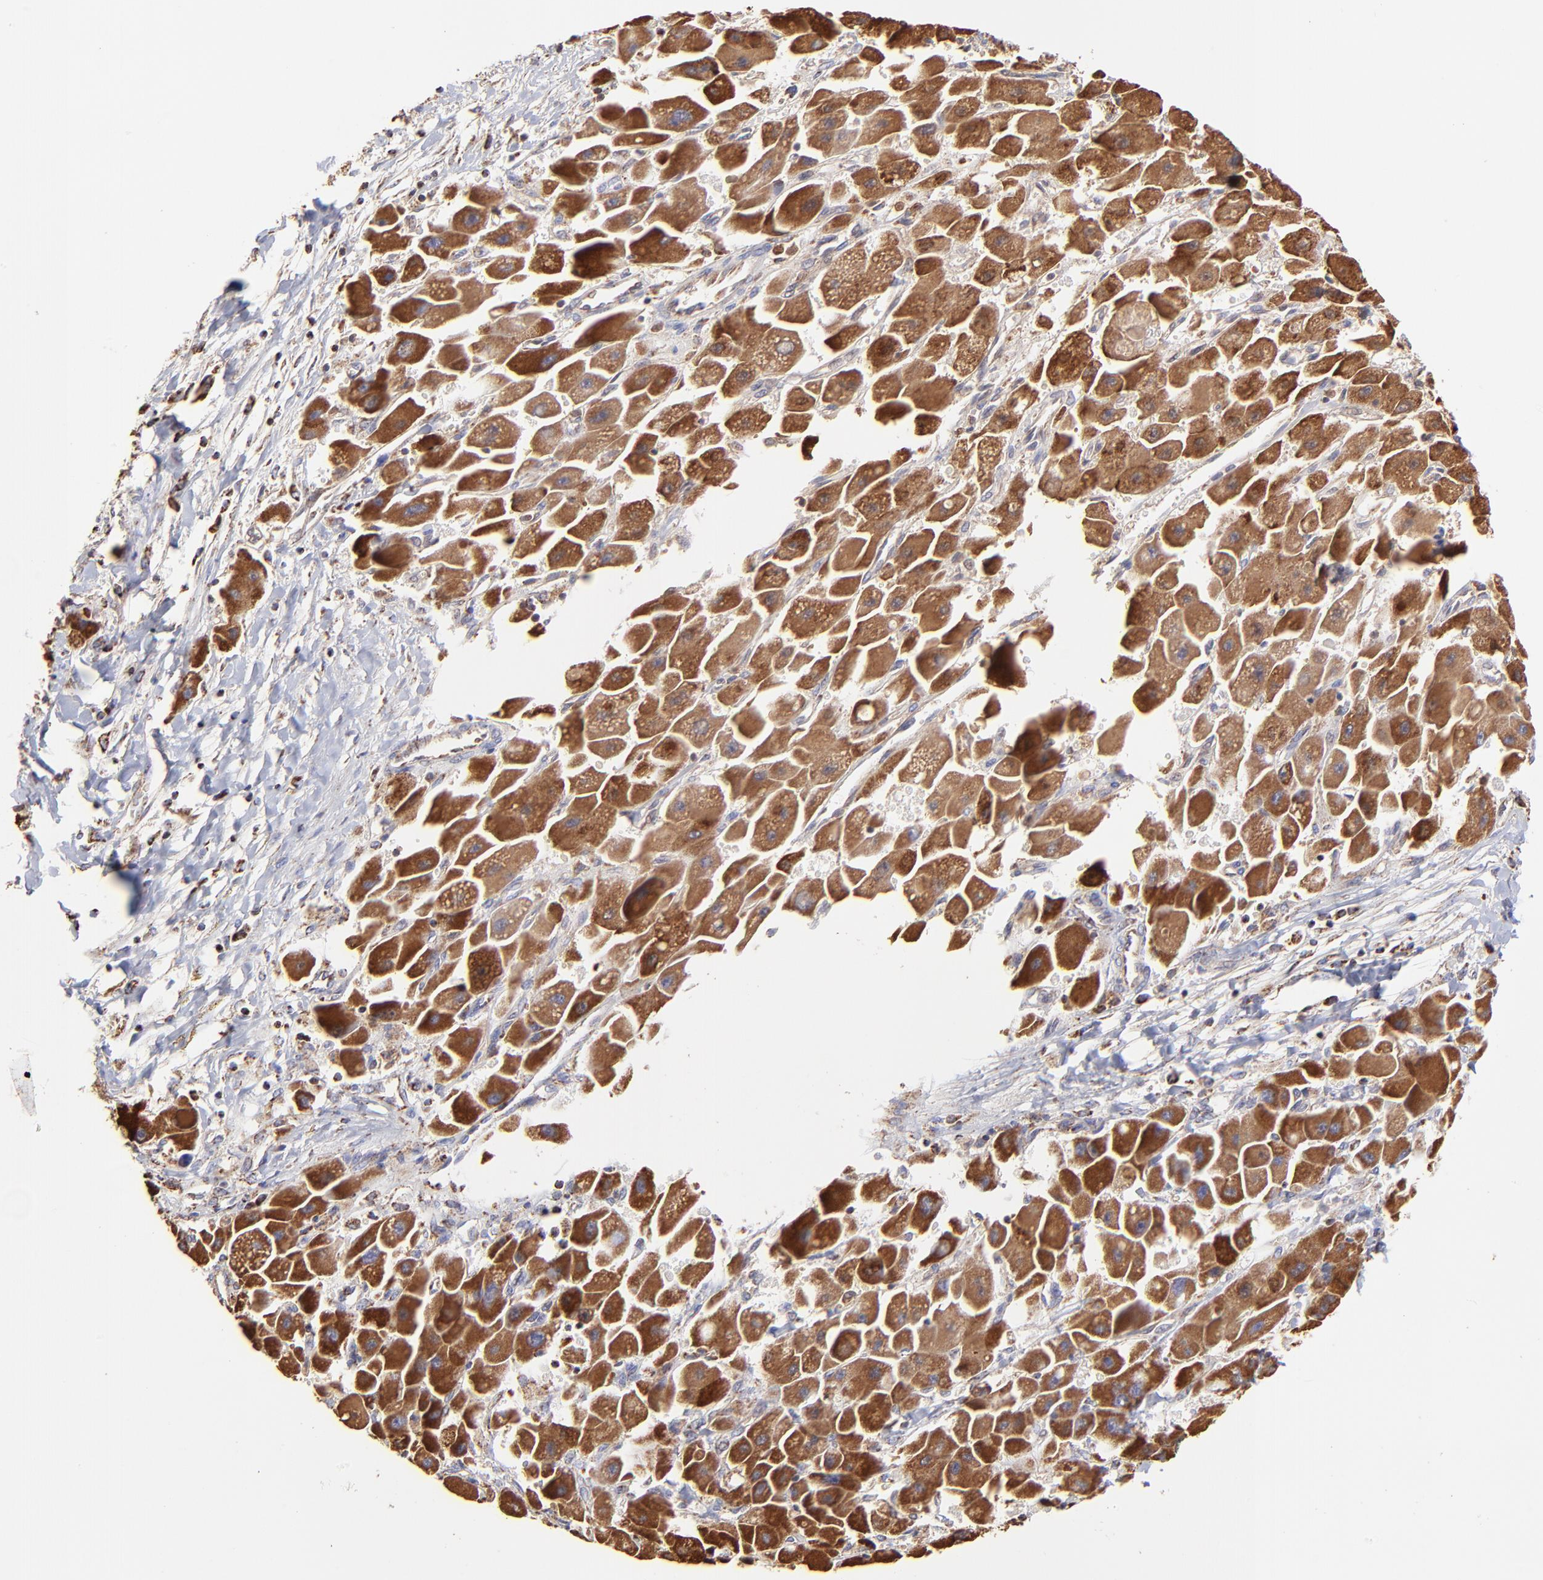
{"staining": {"intensity": "strong", "quantity": ">75%", "location": "cytoplasmic/membranous"}, "tissue": "liver cancer", "cell_type": "Tumor cells", "image_type": "cancer", "snomed": [{"axis": "morphology", "description": "Carcinoma, Hepatocellular, NOS"}, {"axis": "topography", "description": "Liver"}], "caption": "Tumor cells show high levels of strong cytoplasmic/membranous staining in approximately >75% of cells in hepatocellular carcinoma (liver).", "gene": "ECH1", "patient": {"sex": "male", "age": 24}}